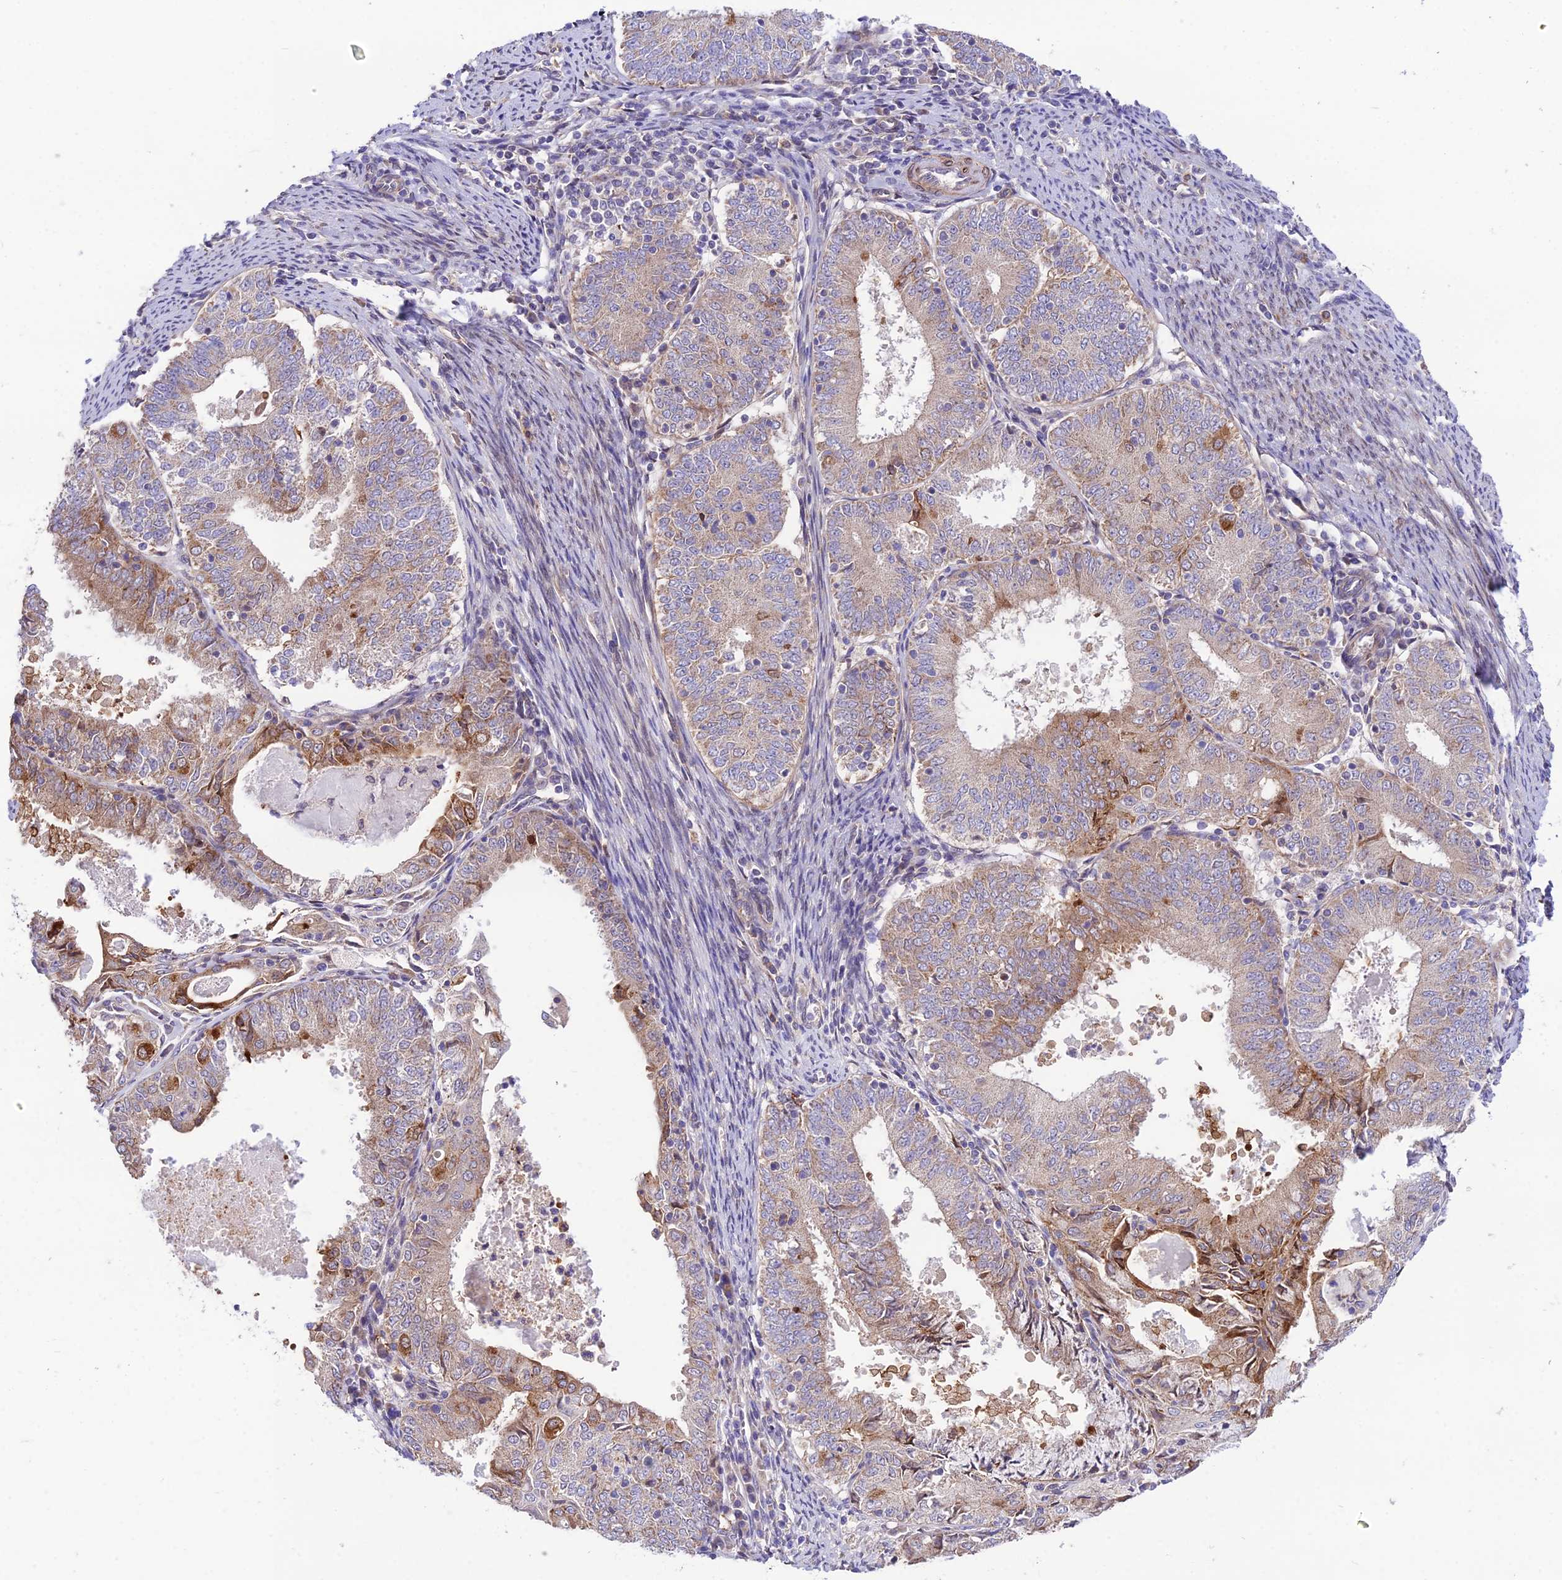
{"staining": {"intensity": "moderate", "quantity": "<25%", "location": "cytoplasmic/membranous"}, "tissue": "endometrial cancer", "cell_type": "Tumor cells", "image_type": "cancer", "snomed": [{"axis": "morphology", "description": "Adenocarcinoma, NOS"}, {"axis": "topography", "description": "Endometrium"}], "caption": "Moderate cytoplasmic/membranous positivity is present in about <25% of tumor cells in adenocarcinoma (endometrial). (DAB (3,3'-diaminobenzidine) IHC with brightfield microscopy, high magnification).", "gene": "TRIM43B", "patient": {"sex": "female", "age": 57}}